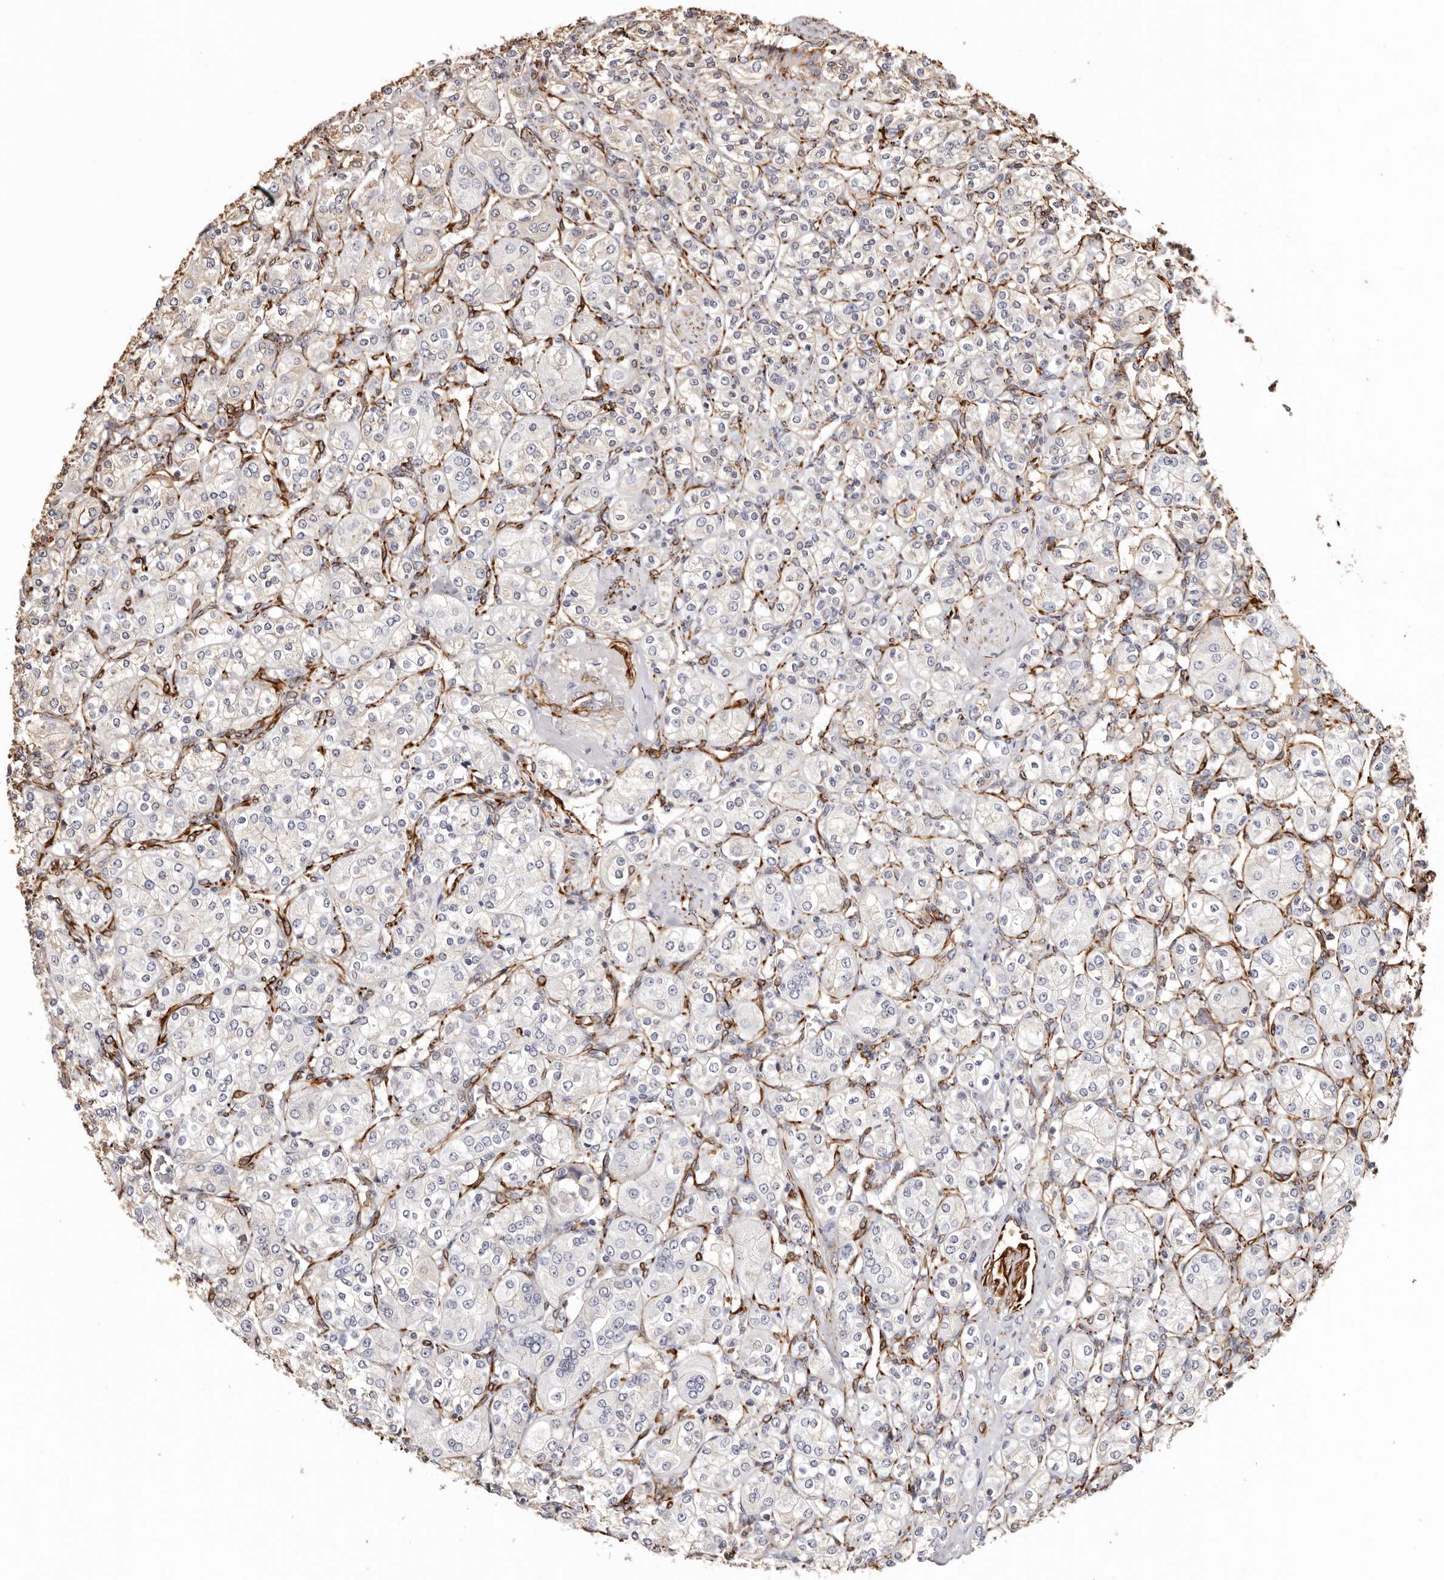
{"staining": {"intensity": "negative", "quantity": "none", "location": "none"}, "tissue": "renal cancer", "cell_type": "Tumor cells", "image_type": "cancer", "snomed": [{"axis": "morphology", "description": "Adenocarcinoma, NOS"}, {"axis": "topography", "description": "Kidney"}], "caption": "Immunohistochemistry (IHC) of human renal cancer reveals no positivity in tumor cells.", "gene": "ZNF557", "patient": {"sex": "male", "age": 77}}